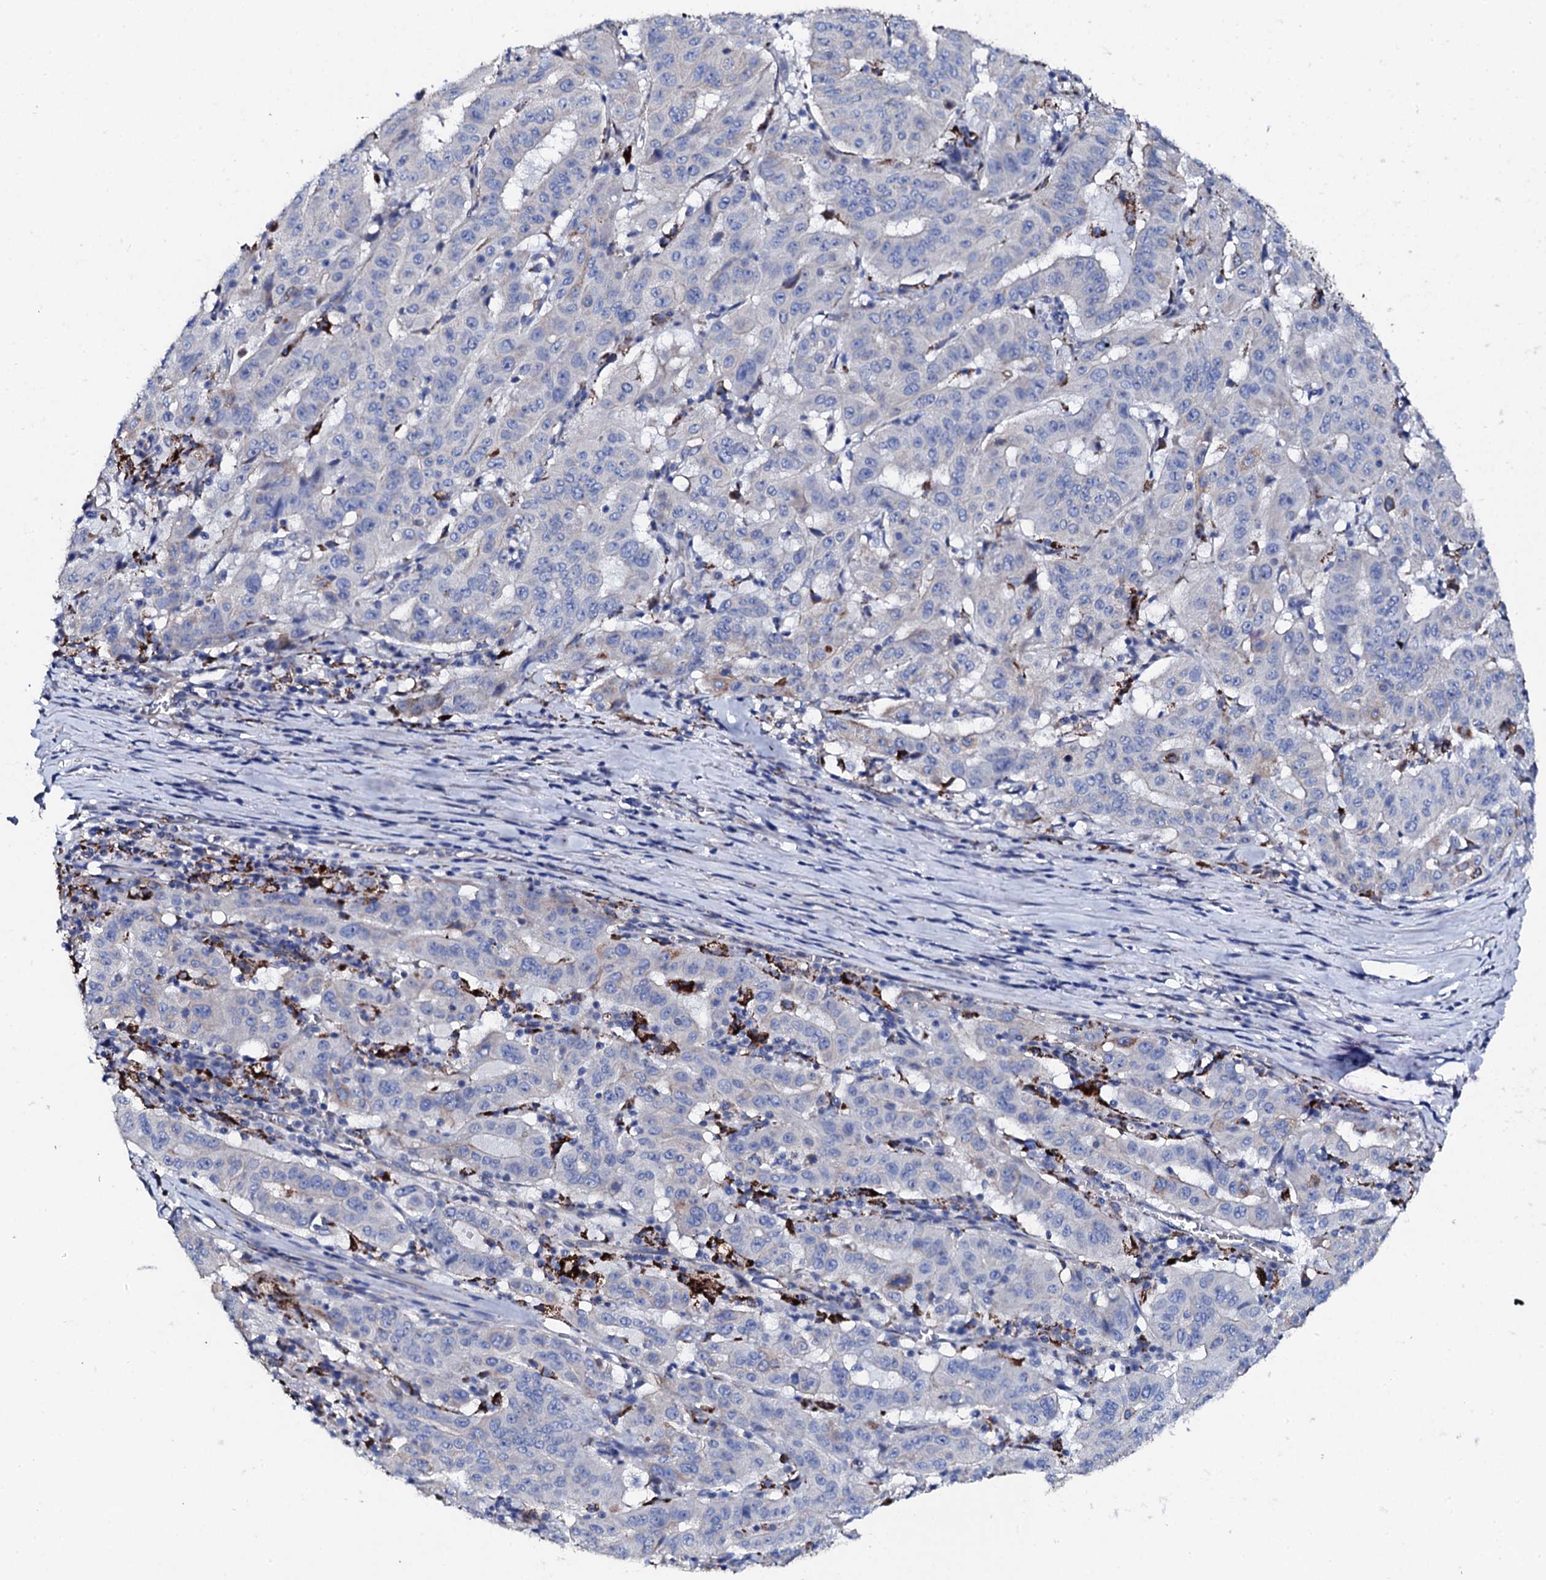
{"staining": {"intensity": "negative", "quantity": "none", "location": "none"}, "tissue": "pancreatic cancer", "cell_type": "Tumor cells", "image_type": "cancer", "snomed": [{"axis": "morphology", "description": "Adenocarcinoma, NOS"}, {"axis": "topography", "description": "Pancreas"}], "caption": "Tumor cells are negative for protein expression in human pancreatic cancer.", "gene": "KLHL32", "patient": {"sex": "male", "age": 63}}